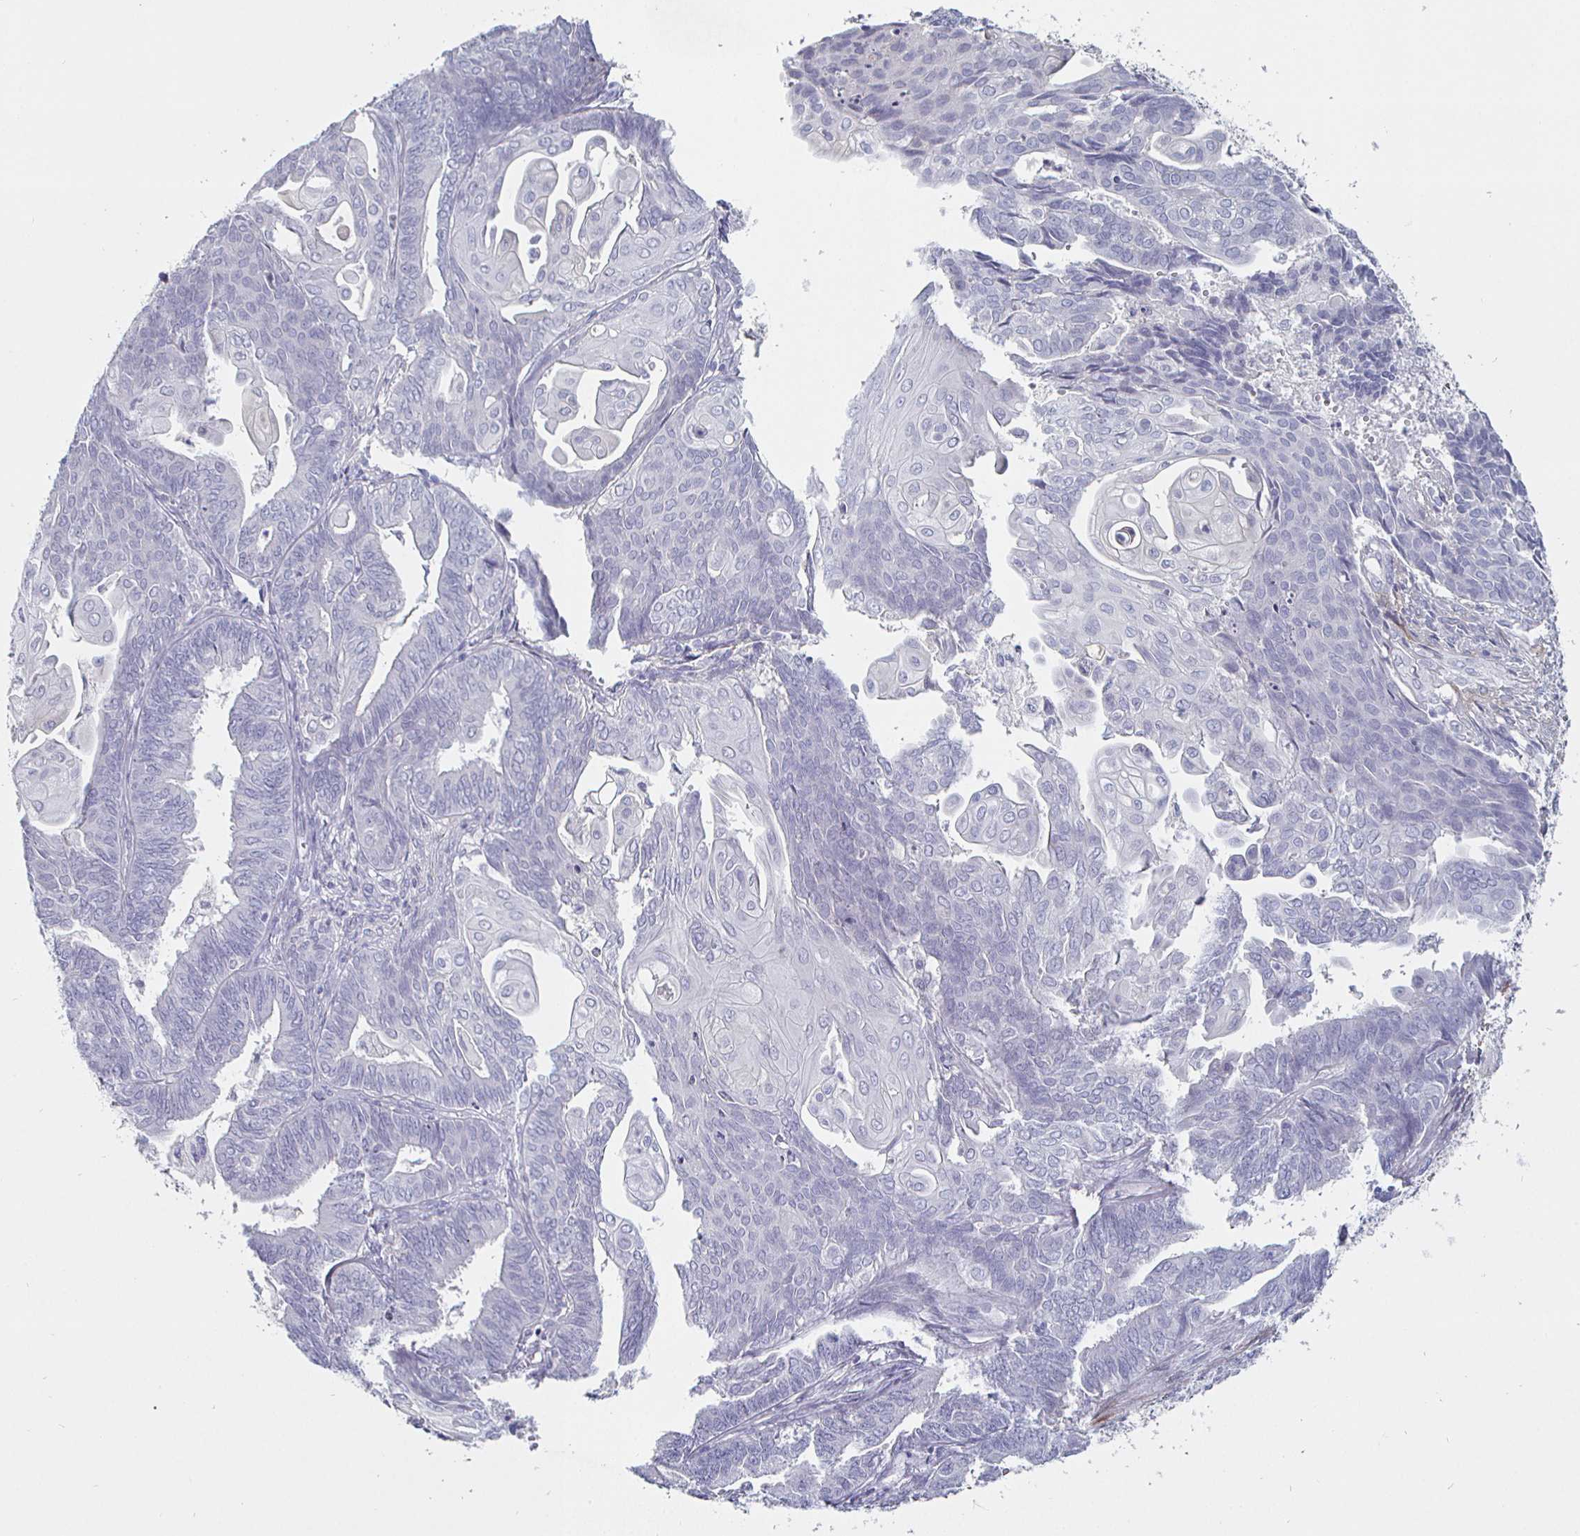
{"staining": {"intensity": "negative", "quantity": "none", "location": "none"}, "tissue": "endometrial cancer", "cell_type": "Tumor cells", "image_type": "cancer", "snomed": [{"axis": "morphology", "description": "Adenocarcinoma, NOS"}, {"axis": "topography", "description": "Endometrium"}], "caption": "Tumor cells show no significant expression in adenocarcinoma (endometrial).", "gene": "ENPP1", "patient": {"sex": "female", "age": 73}}